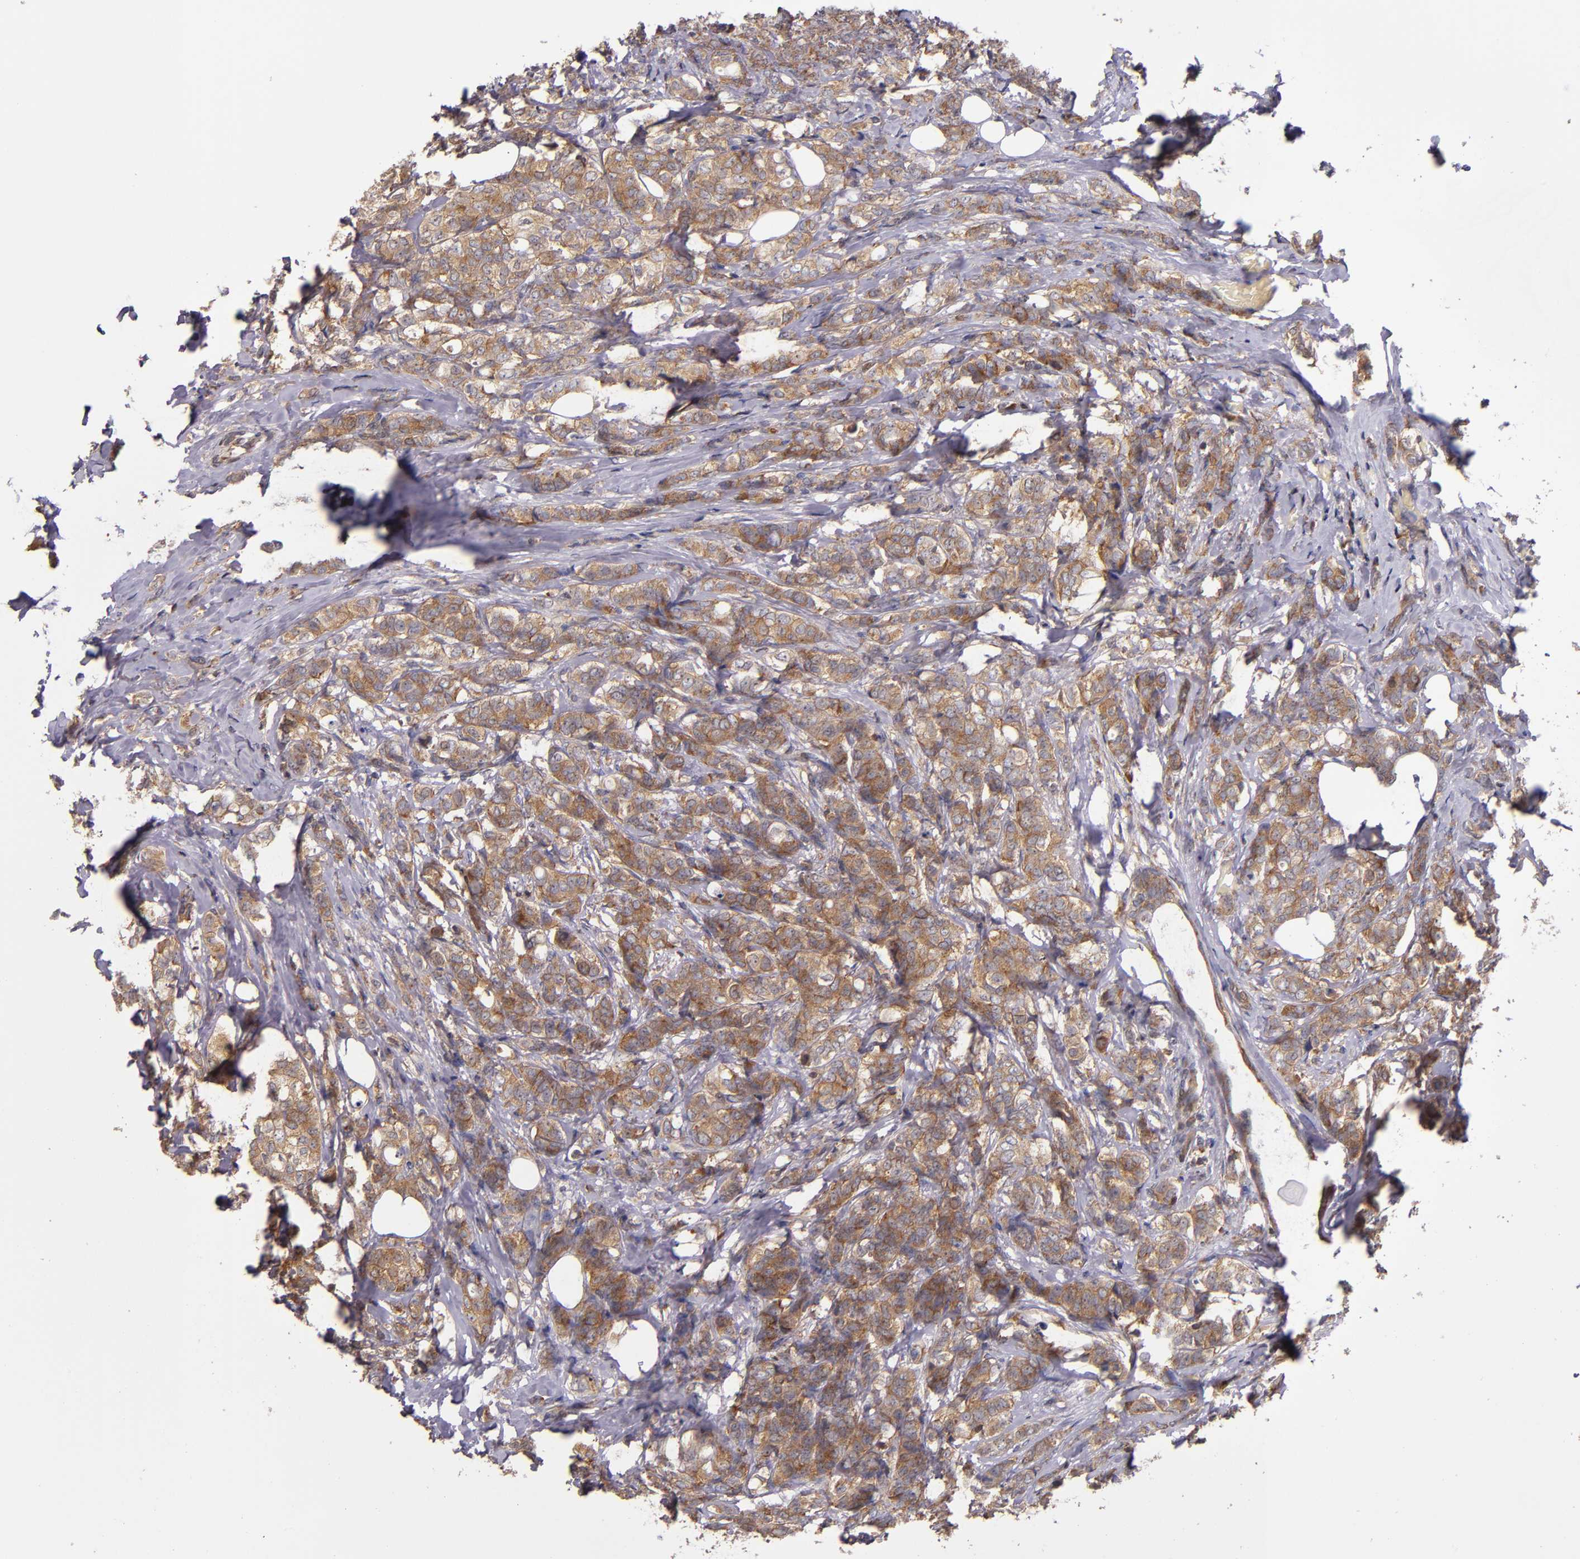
{"staining": {"intensity": "moderate", "quantity": ">75%", "location": "cytoplasmic/membranous"}, "tissue": "breast cancer", "cell_type": "Tumor cells", "image_type": "cancer", "snomed": [{"axis": "morphology", "description": "Lobular carcinoma"}, {"axis": "topography", "description": "Breast"}], "caption": "Tumor cells exhibit medium levels of moderate cytoplasmic/membranous positivity in approximately >75% of cells in breast cancer.", "gene": "EIF4ENIF1", "patient": {"sex": "female", "age": 60}}